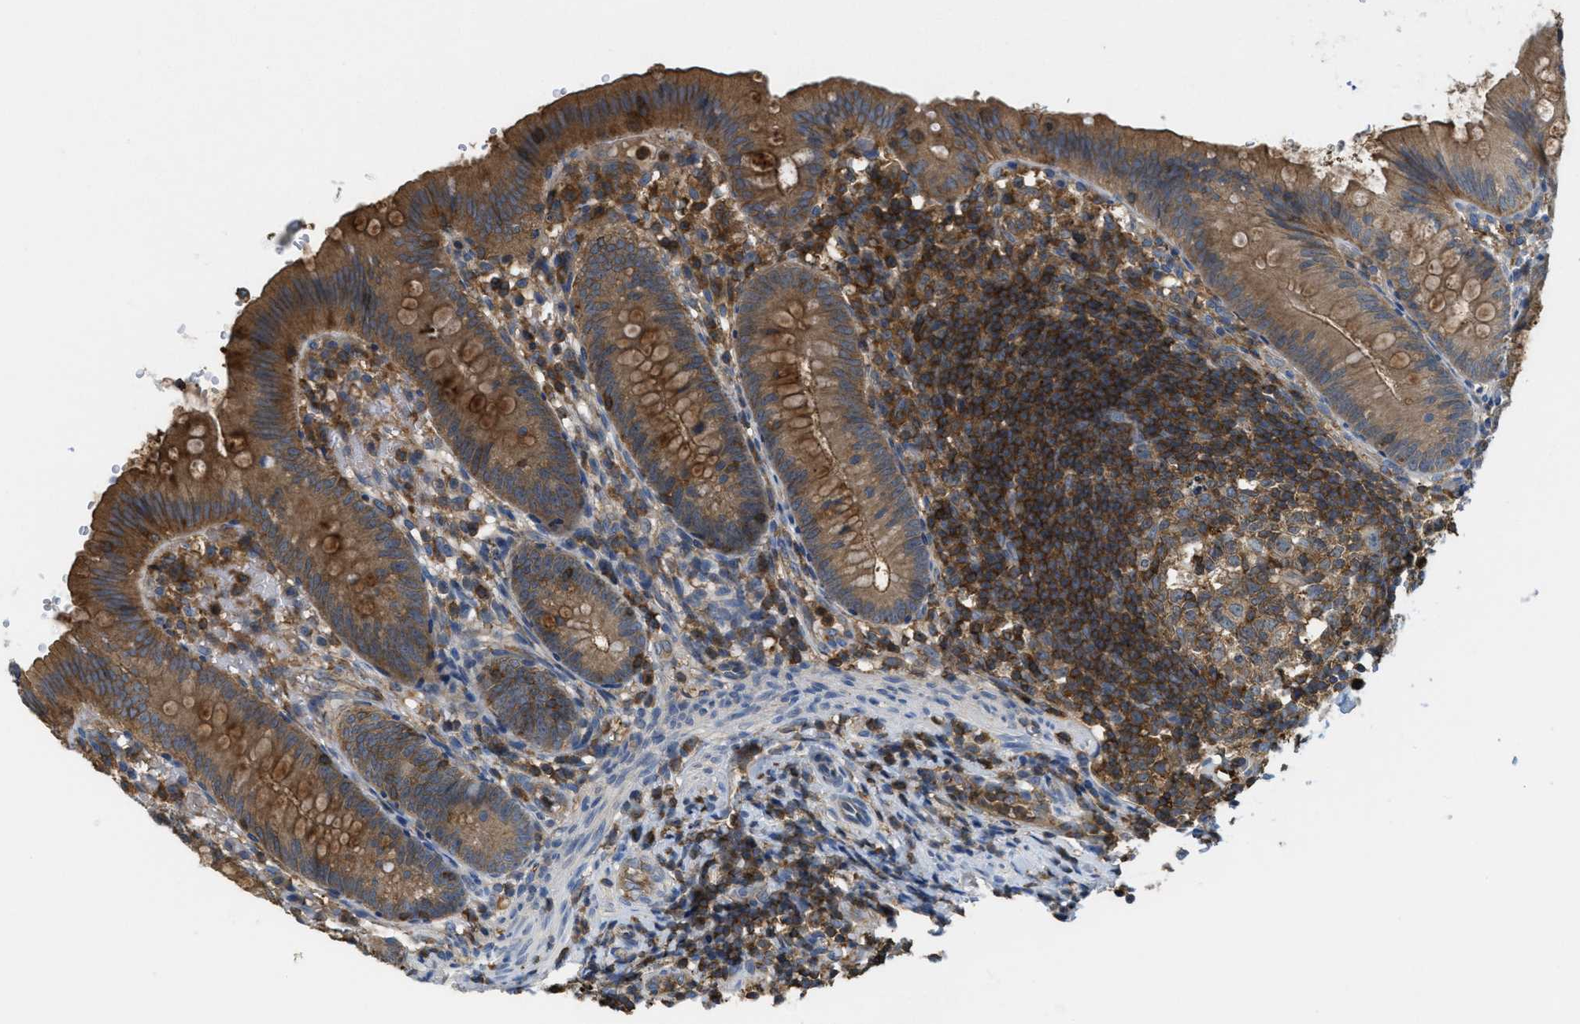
{"staining": {"intensity": "moderate", "quantity": ">75%", "location": "cytoplasmic/membranous"}, "tissue": "appendix", "cell_type": "Glandular cells", "image_type": "normal", "snomed": [{"axis": "morphology", "description": "Normal tissue, NOS"}, {"axis": "topography", "description": "Appendix"}], "caption": "Immunohistochemical staining of benign human appendix reveals moderate cytoplasmic/membranous protein positivity in about >75% of glandular cells.", "gene": "GRIK2", "patient": {"sex": "male", "age": 1}}